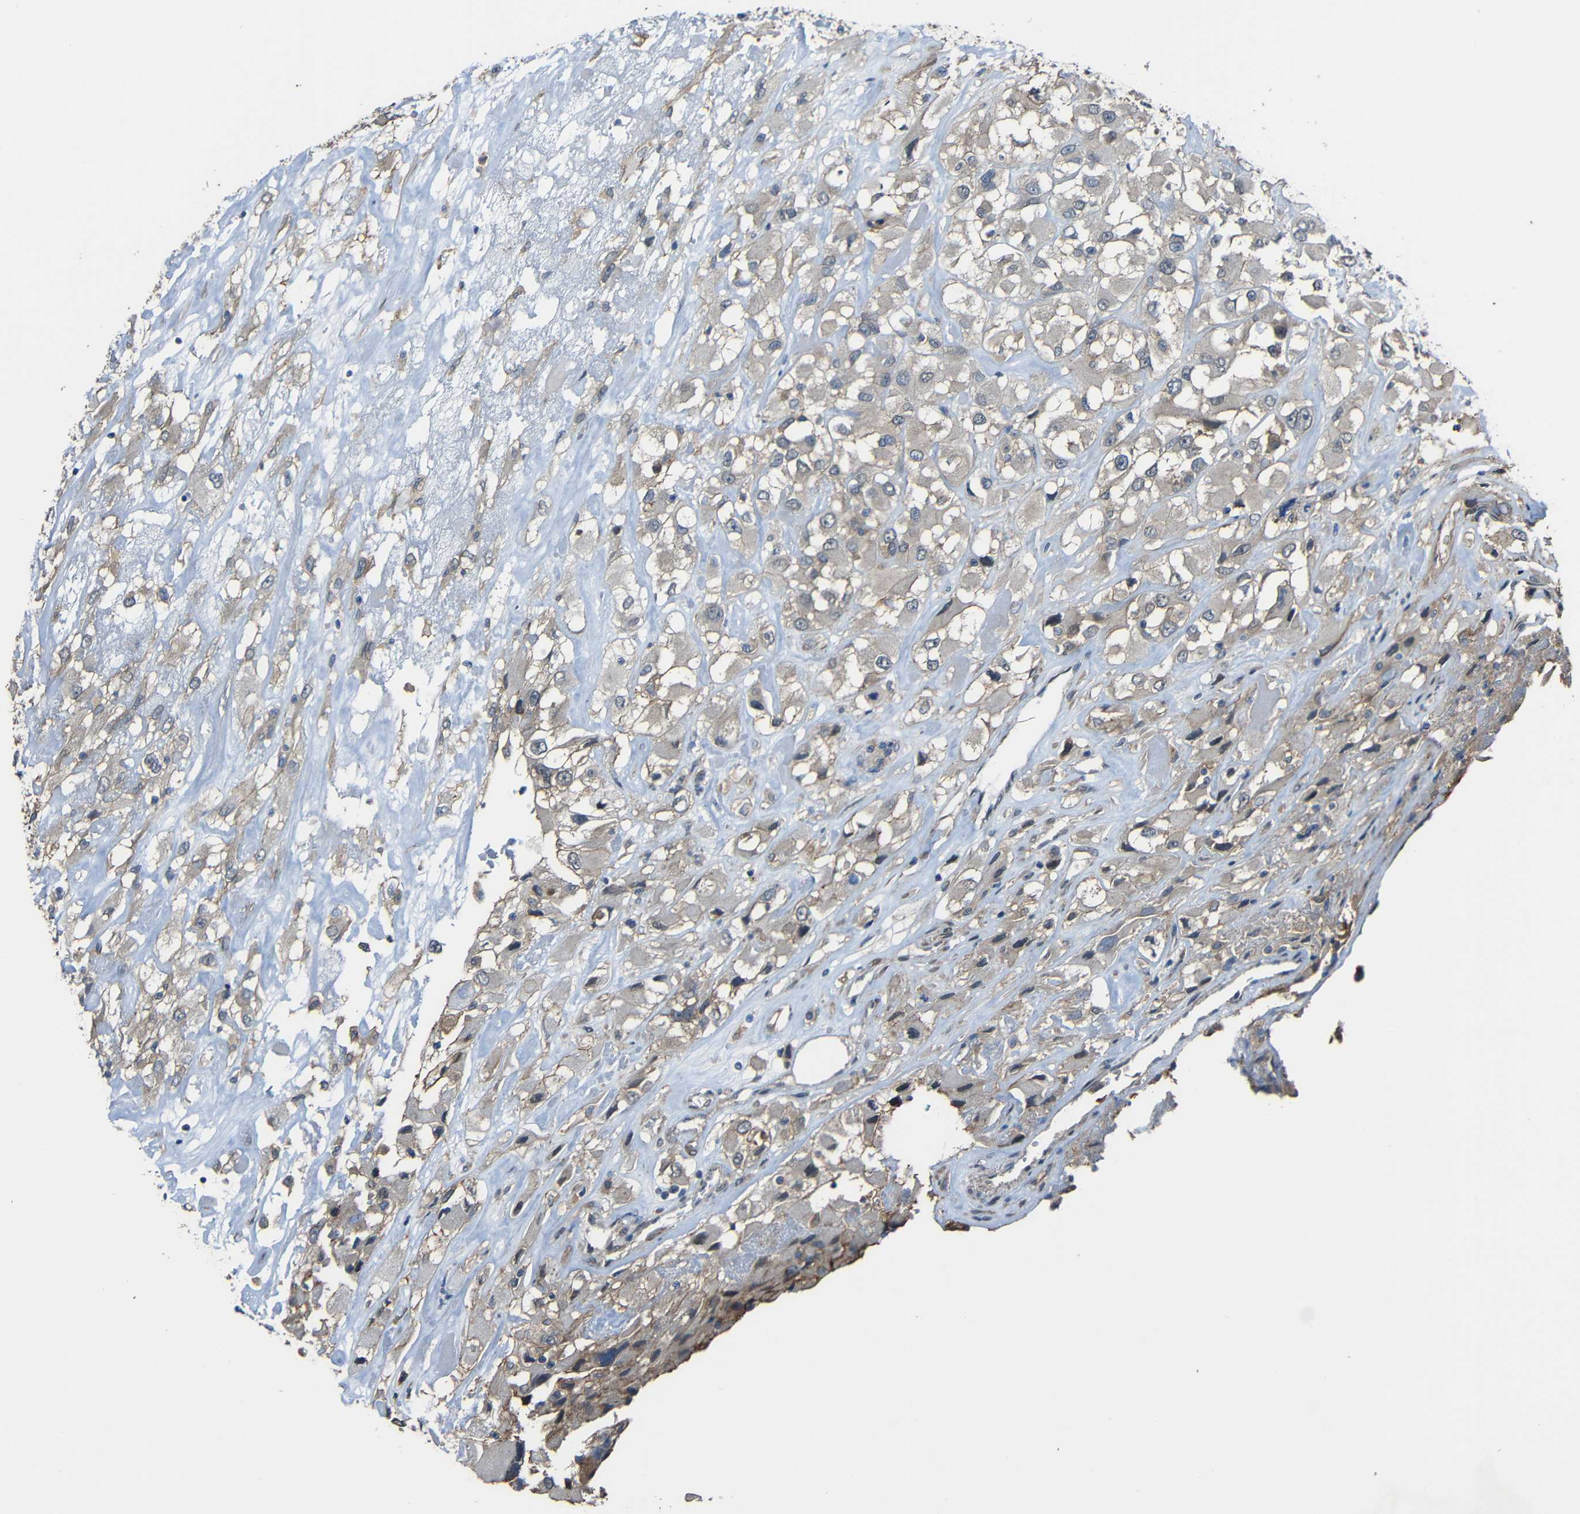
{"staining": {"intensity": "weak", "quantity": ">75%", "location": "cytoplasmic/membranous"}, "tissue": "renal cancer", "cell_type": "Tumor cells", "image_type": "cancer", "snomed": [{"axis": "morphology", "description": "Adenocarcinoma, NOS"}, {"axis": "topography", "description": "Kidney"}], "caption": "The photomicrograph demonstrates immunohistochemical staining of adenocarcinoma (renal). There is weak cytoplasmic/membranous positivity is identified in approximately >75% of tumor cells. The protein of interest is stained brown, and the nuclei are stained in blue (DAB IHC with brightfield microscopy, high magnification).", "gene": "CHST9", "patient": {"sex": "female", "age": 52}}